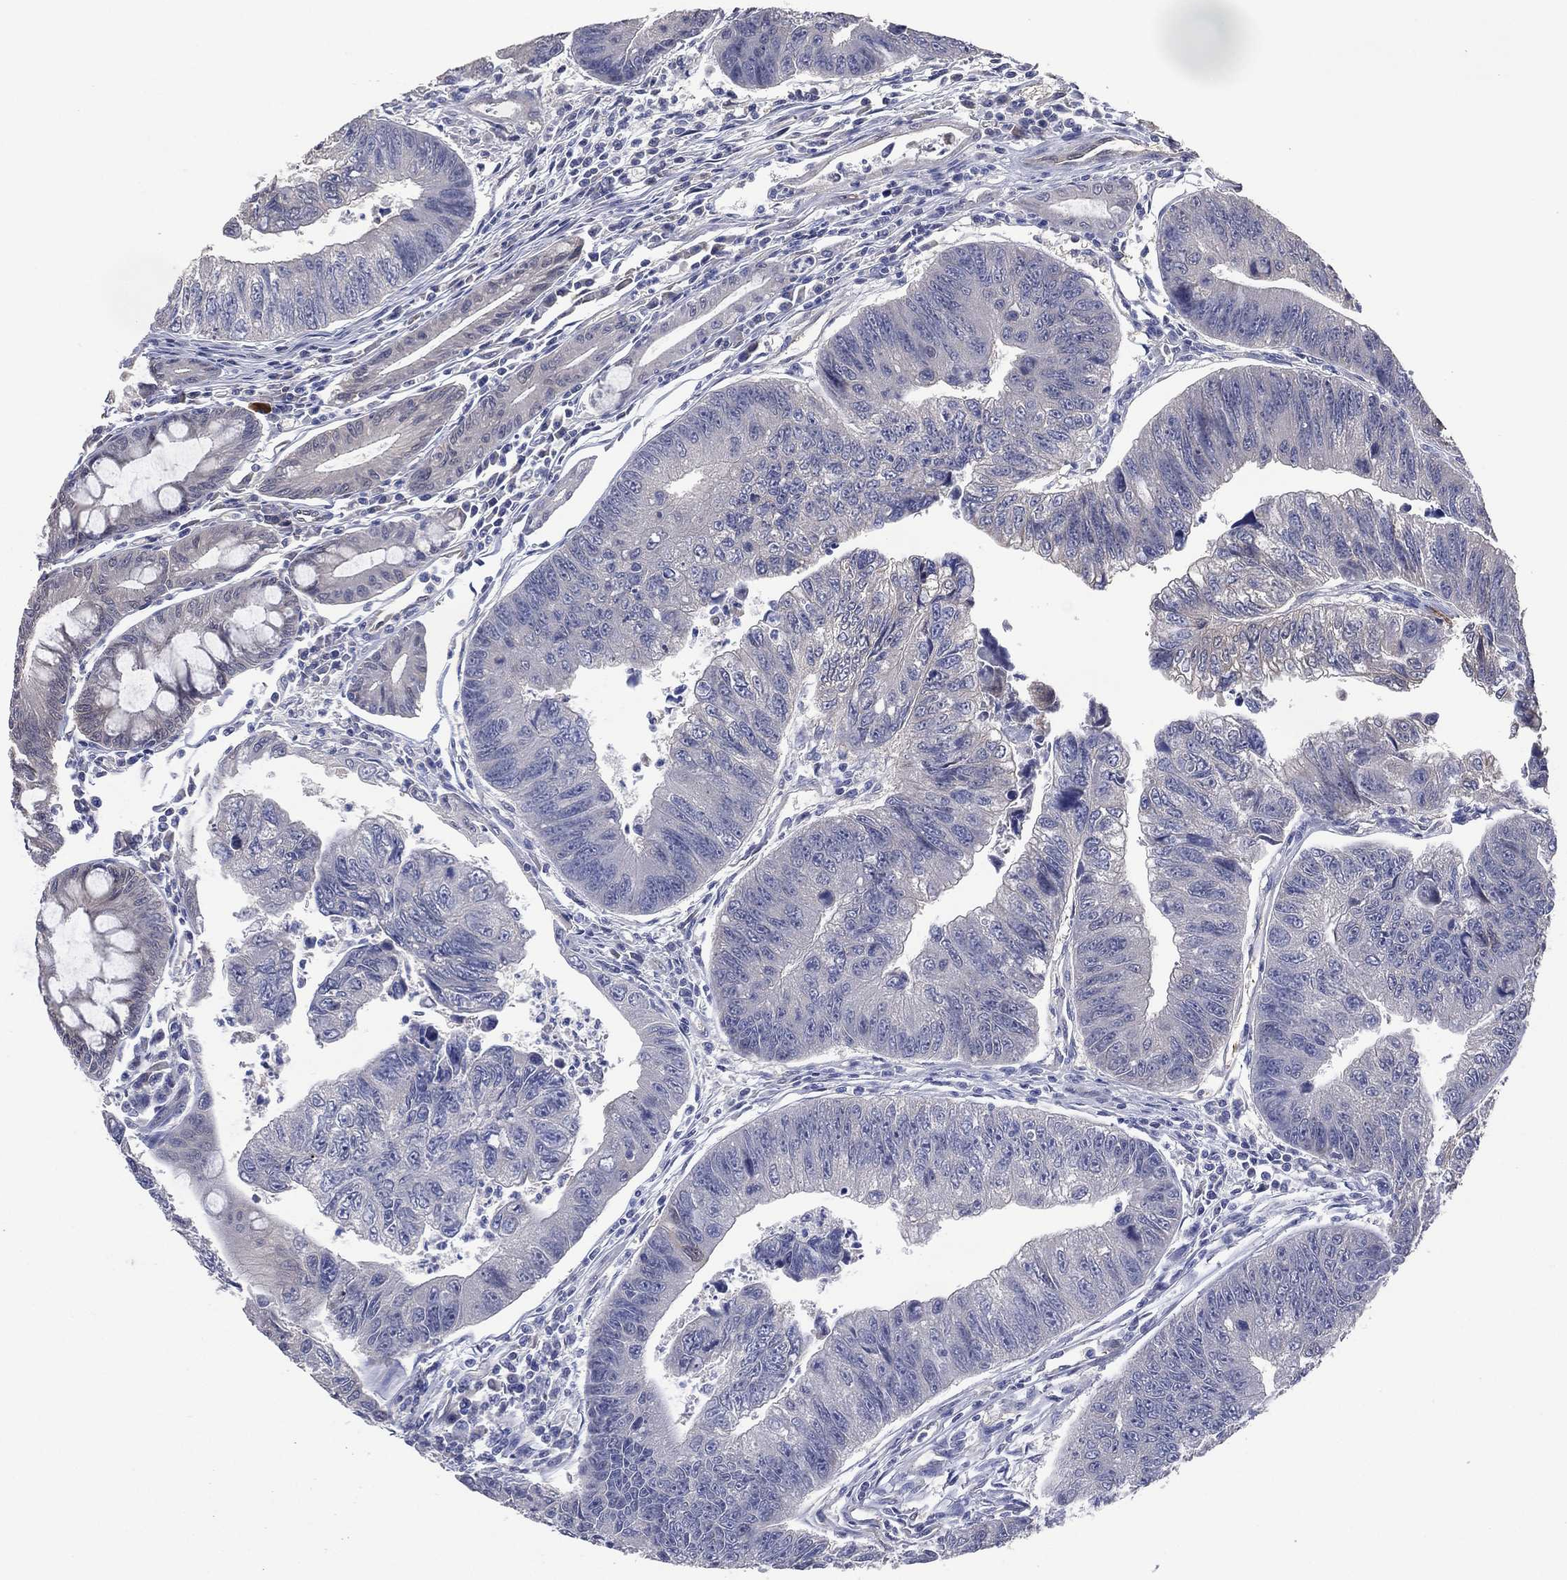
{"staining": {"intensity": "negative", "quantity": "none", "location": "none"}, "tissue": "colorectal cancer", "cell_type": "Tumor cells", "image_type": "cancer", "snomed": [{"axis": "morphology", "description": "Adenocarcinoma, NOS"}, {"axis": "topography", "description": "Colon"}], "caption": "Colorectal cancer (adenocarcinoma) was stained to show a protein in brown. There is no significant positivity in tumor cells.", "gene": "AK1", "patient": {"sex": "female", "age": 65}}